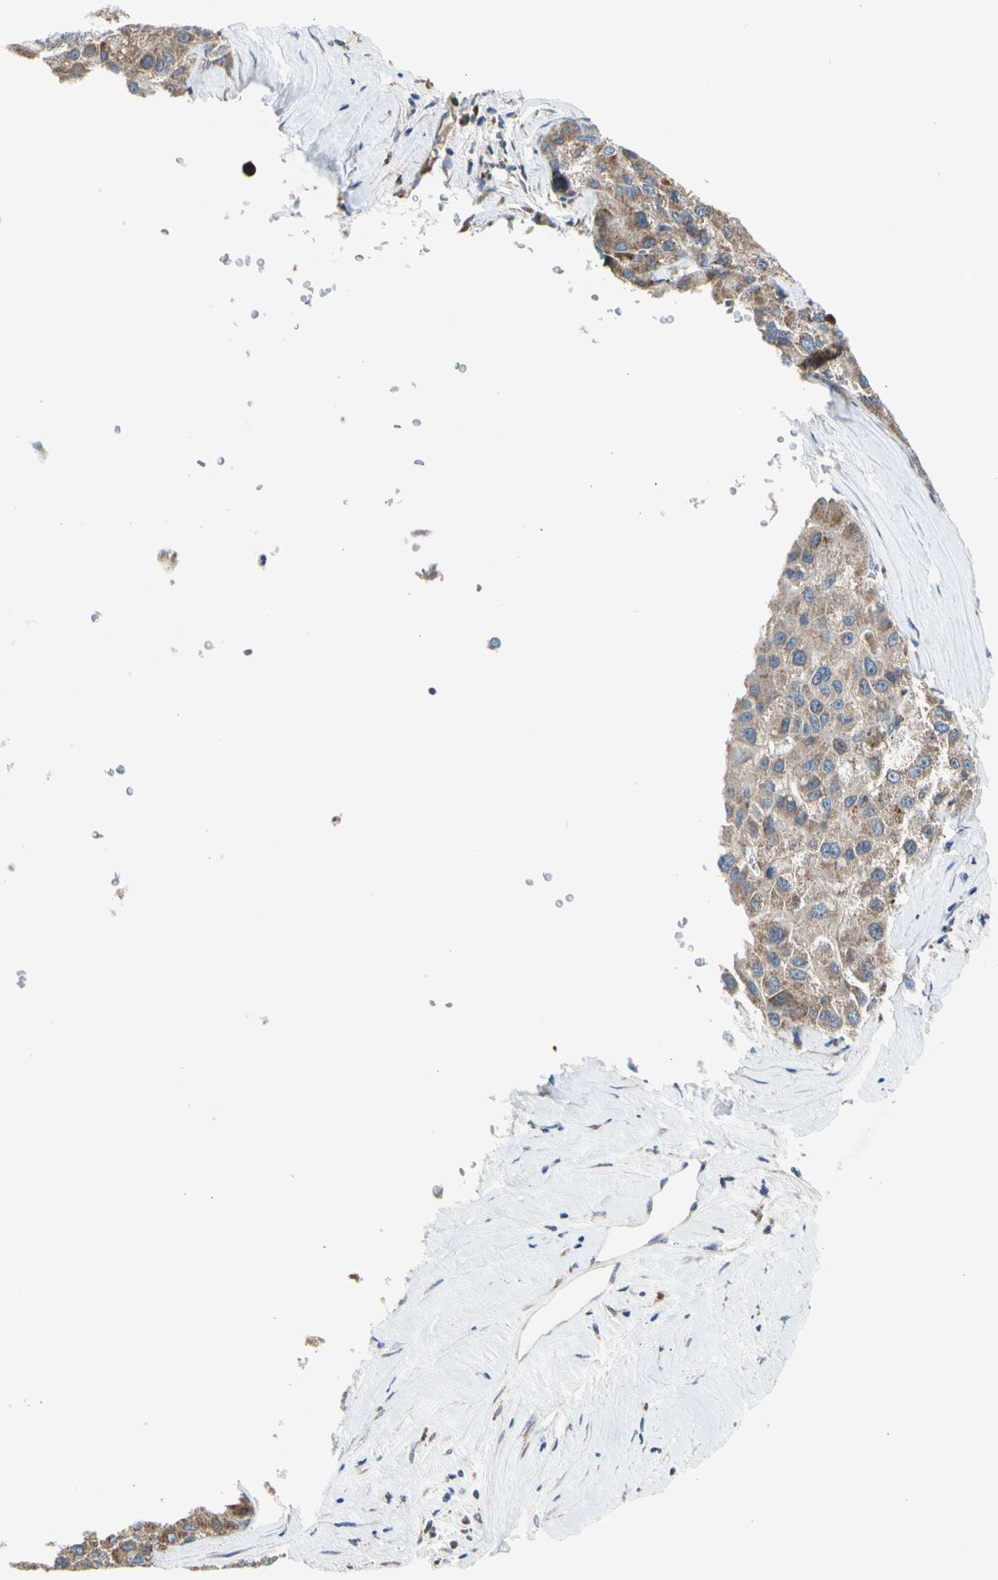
{"staining": {"intensity": "weak", "quantity": ">75%", "location": "cytoplasmic/membranous"}, "tissue": "liver cancer", "cell_type": "Tumor cells", "image_type": "cancer", "snomed": [{"axis": "morphology", "description": "Carcinoma, Hepatocellular, NOS"}, {"axis": "topography", "description": "Liver"}], "caption": "There is low levels of weak cytoplasmic/membranous staining in tumor cells of hepatocellular carcinoma (liver), as demonstrated by immunohistochemical staining (brown color).", "gene": "NPHP3", "patient": {"sex": "male", "age": 80}}